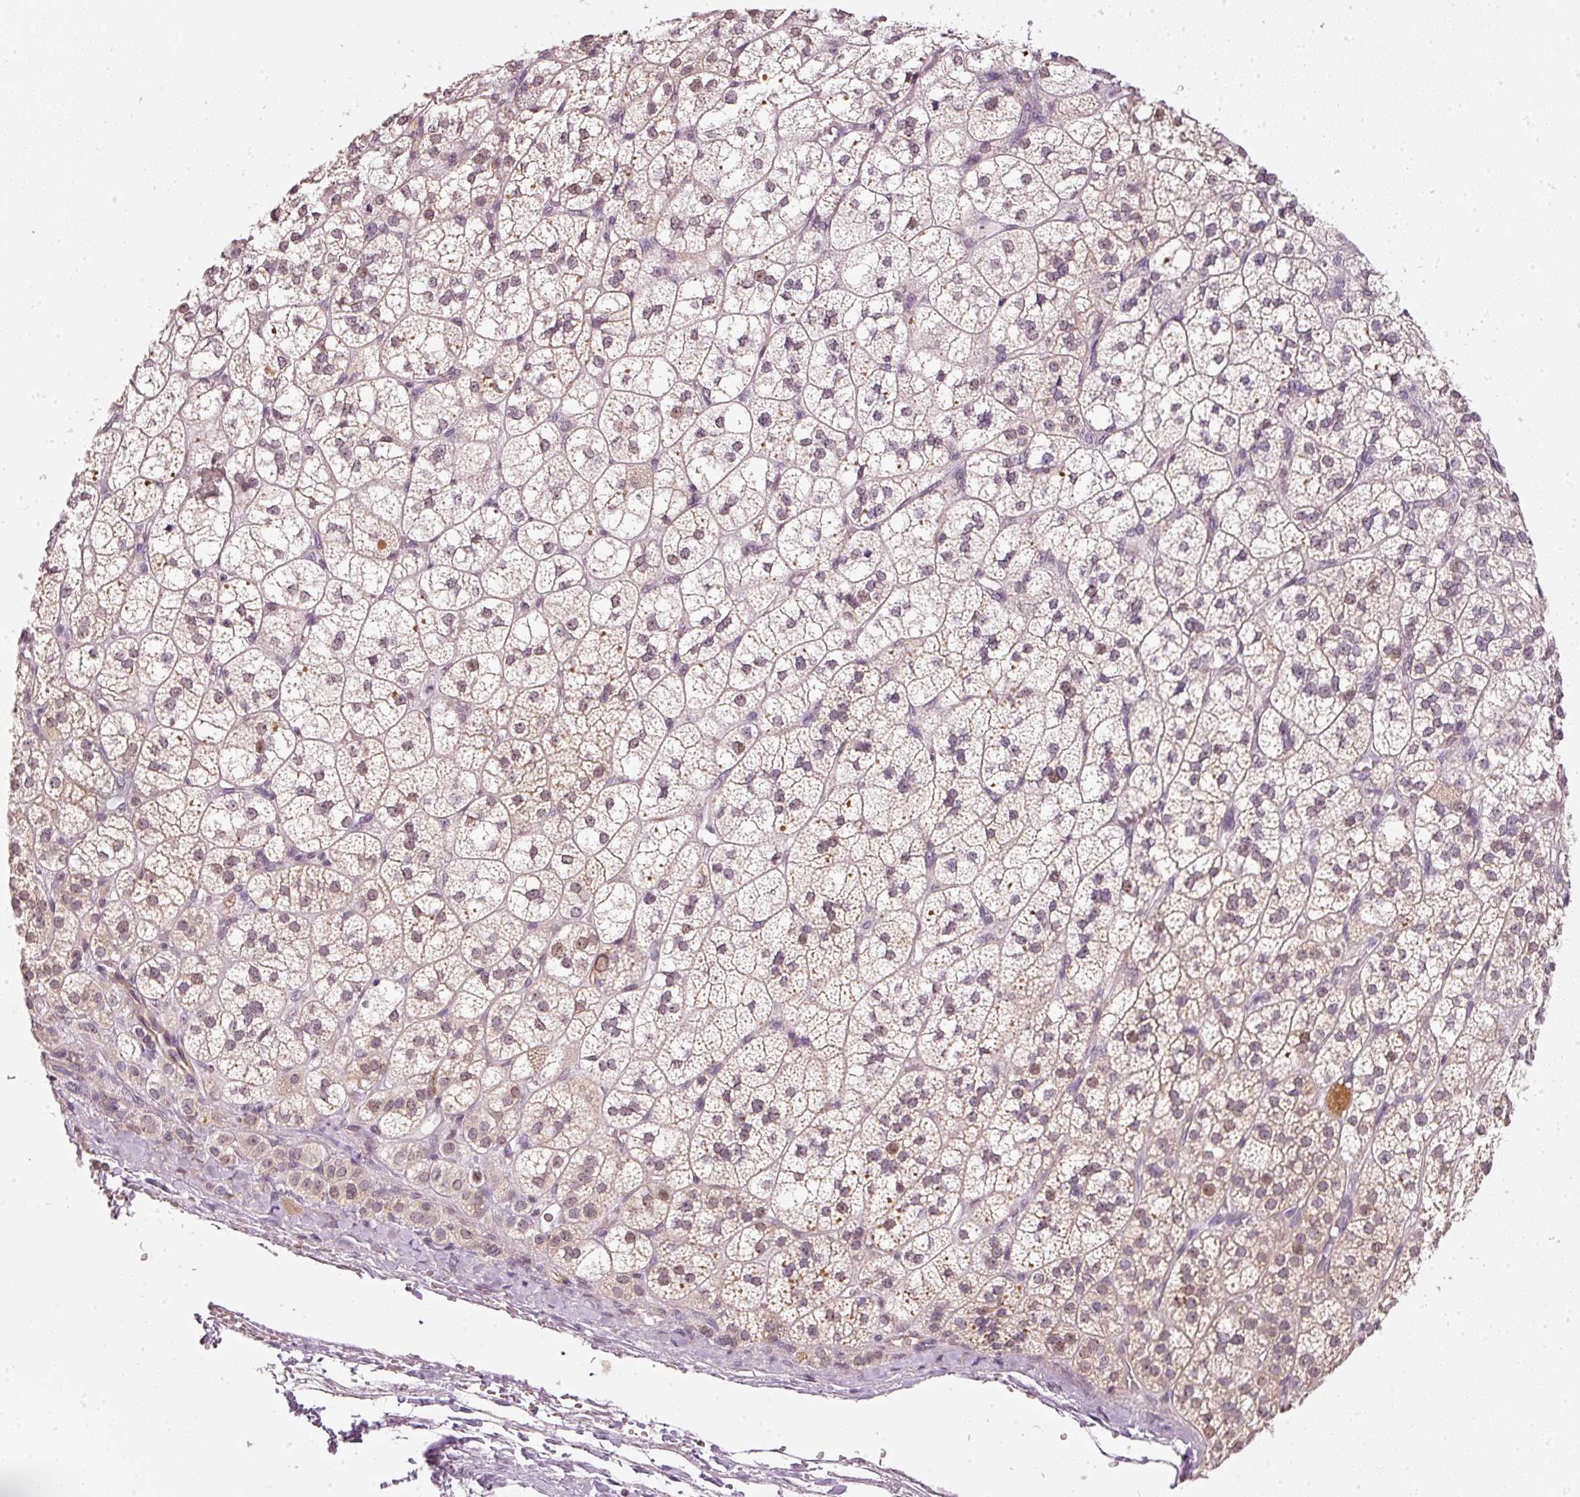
{"staining": {"intensity": "moderate", "quantity": "25%-75%", "location": "cytoplasmic/membranous,nuclear"}, "tissue": "adrenal gland", "cell_type": "Glandular cells", "image_type": "normal", "snomed": [{"axis": "morphology", "description": "Normal tissue, NOS"}, {"axis": "topography", "description": "Adrenal gland"}], "caption": "Immunohistochemical staining of normal human adrenal gland displays 25%-75% levels of moderate cytoplasmic/membranous,nuclear protein staining in about 25%-75% of glandular cells. The staining was performed using DAB, with brown indicating positive protein expression. Nuclei are stained blue with hematoxylin.", "gene": "NRDE2", "patient": {"sex": "female", "age": 60}}